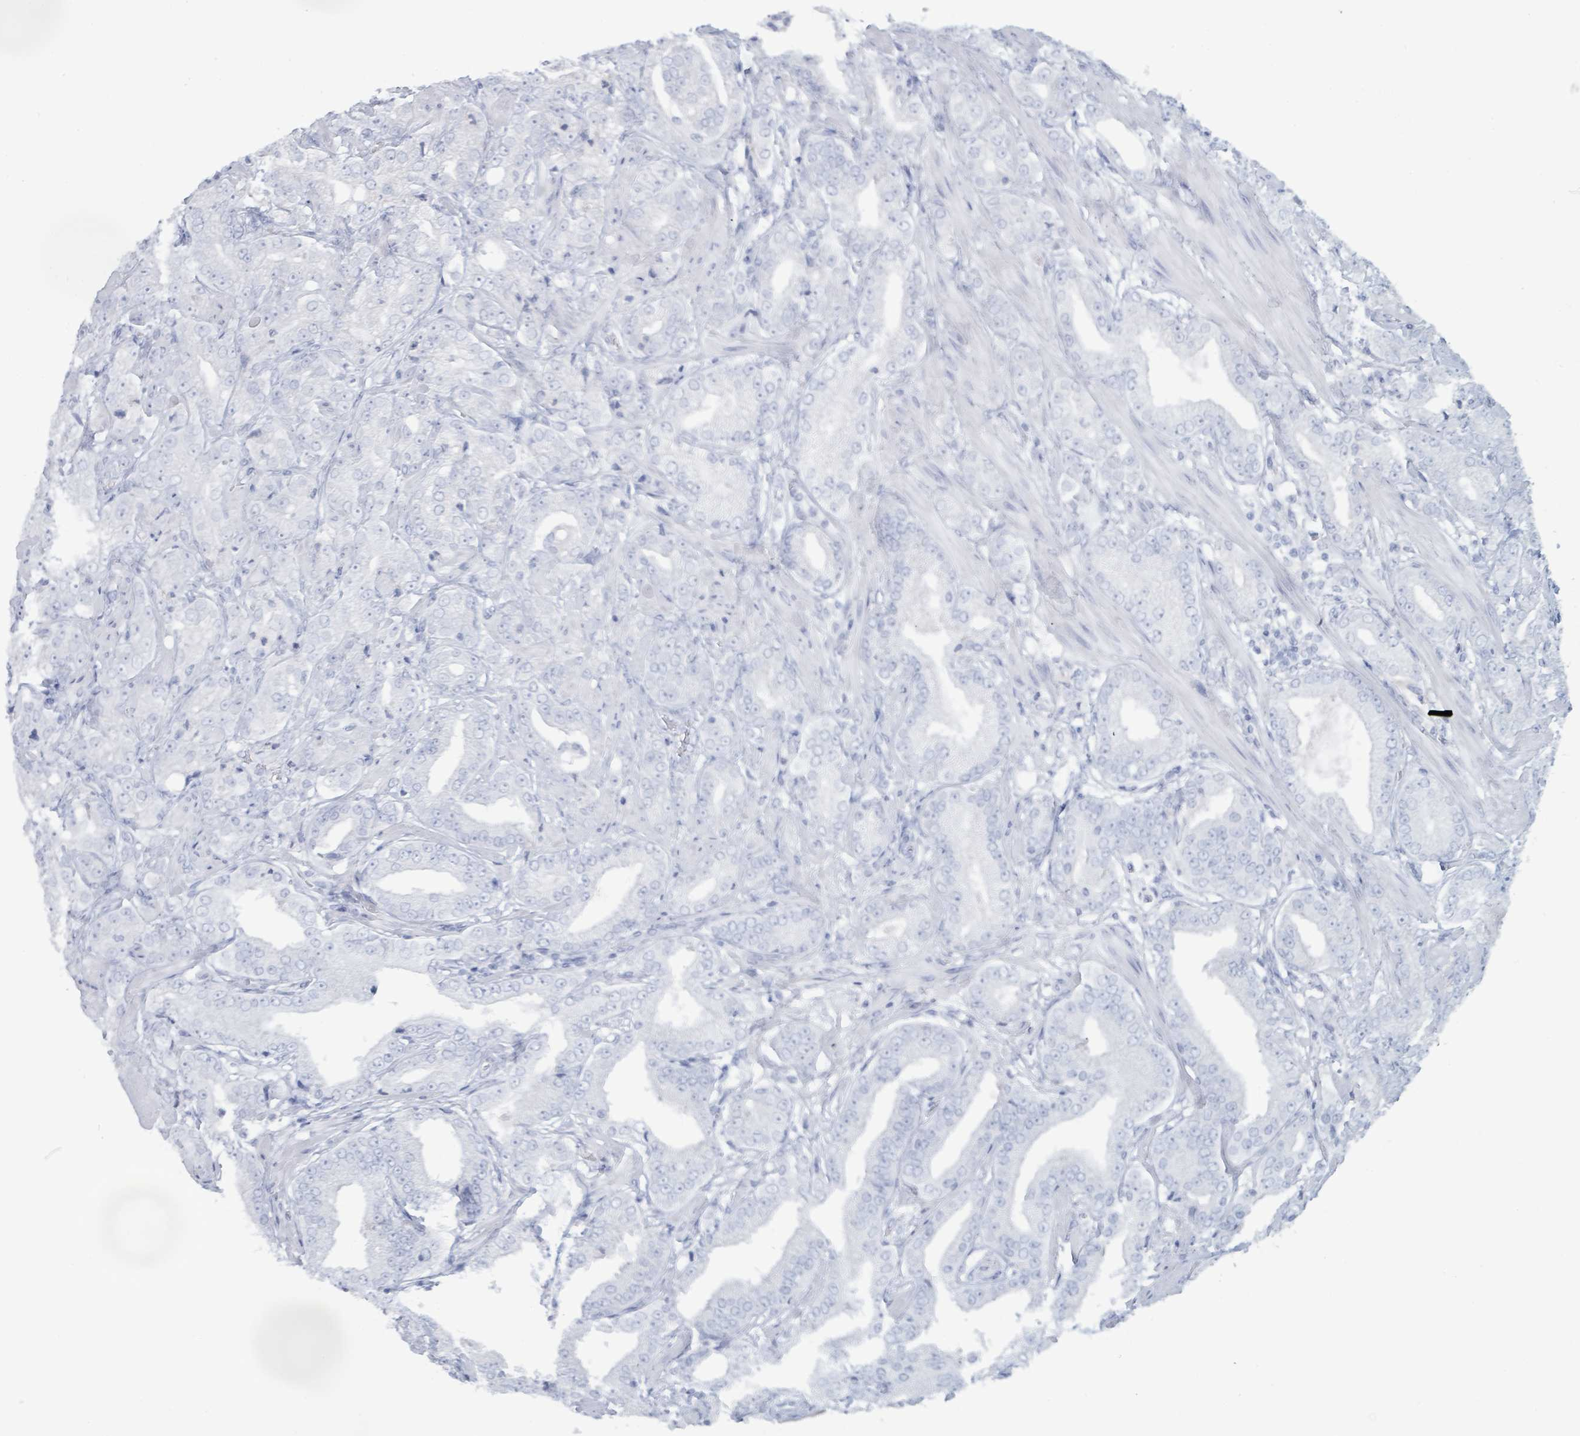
{"staining": {"intensity": "negative", "quantity": "none", "location": "none"}, "tissue": "prostate cancer", "cell_type": "Tumor cells", "image_type": "cancer", "snomed": [{"axis": "morphology", "description": "Adenocarcinoma, Low grade"}, {"axis": "topography", "description": "Prostate"}], "caption": "This is a histopathology image of IHC staining of prostate cancer, which shows no expression in tumor cells.", "gene": "PGA3", "patient": {"sex": "male", "age": 67}}